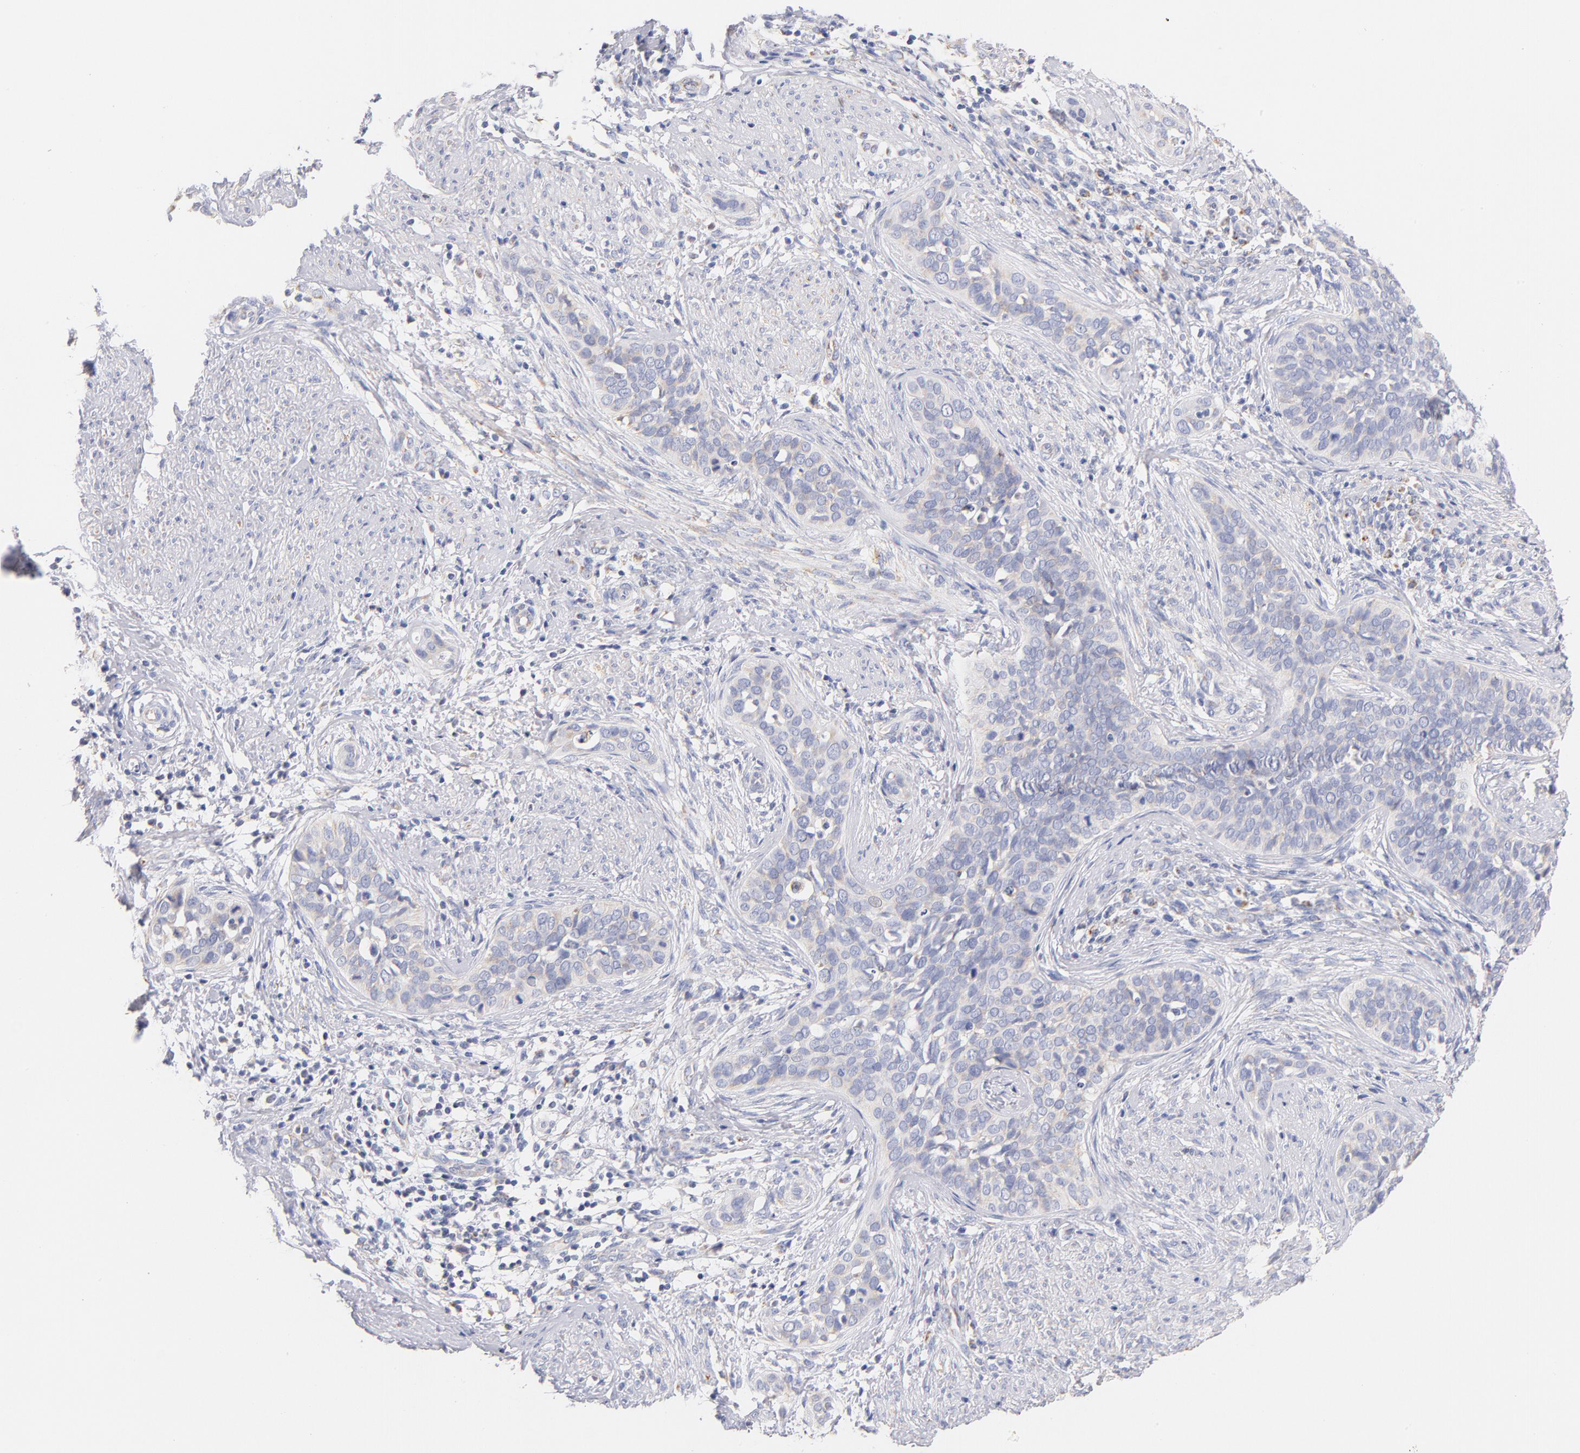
{"staining": {"intensity": "negative", "quantity": "none", "location": "none"}, "tissue": "cervical cancer", "cell_type": "Tumor cells", "image_type": "cancer", "snomed": [{"axis": "morphology", "description": "Squamous cell carcinoma, NOS"}, {"axis": "topography", "description": "Cervix"}], "caption": "Immunohistochemistry (IHC) of squamous cell carcinoma (cervical) exhibits no expression in tumor cells.", "gene": "AIFM1", "patient": {"sex": "female", "age": 31}}